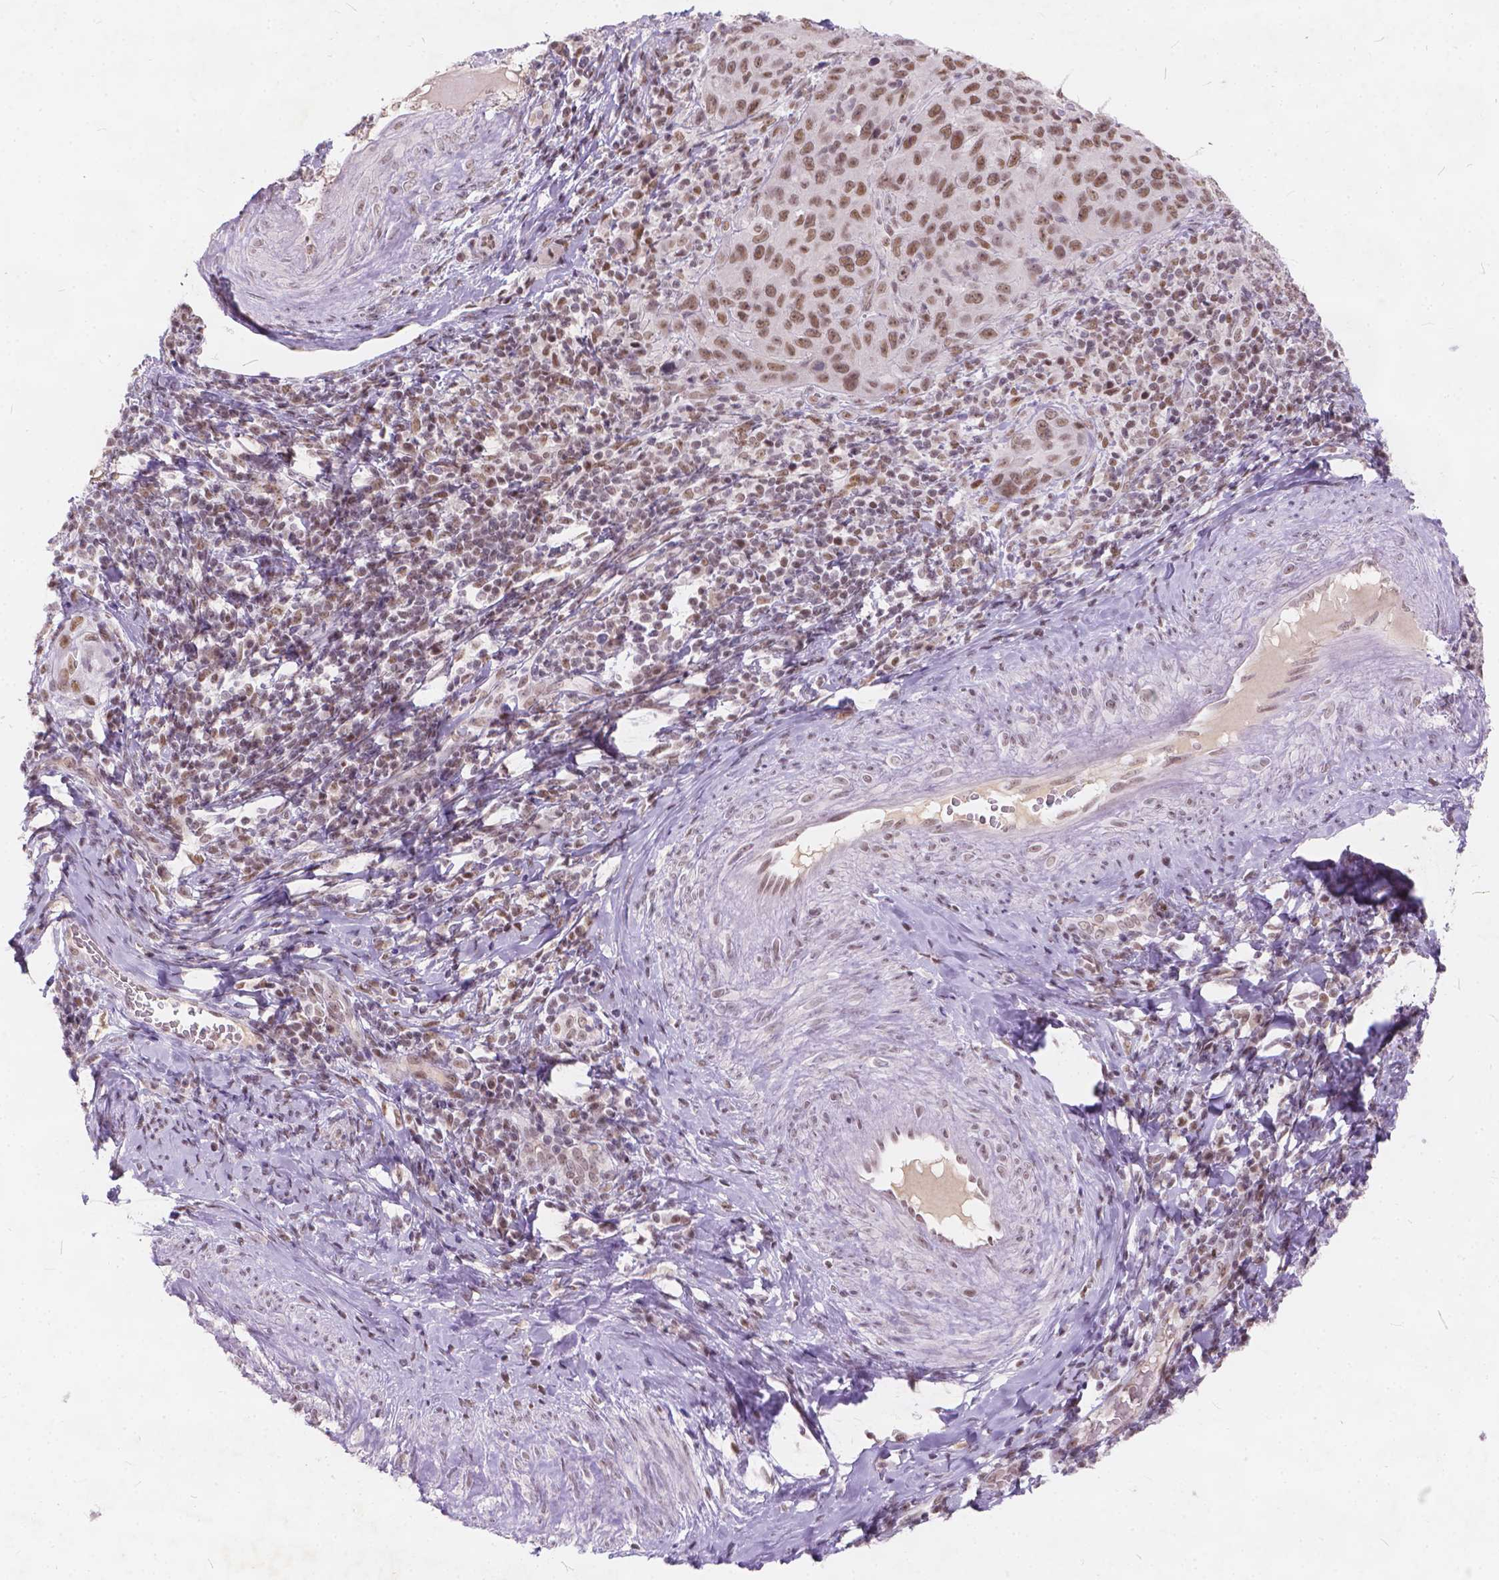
{"staining": {"intensity": "moderate", "quantity": ">75%", "location": "nuclear"}, "tissue": "cervical cancer", "cell_type": "Tumor cells", "image_type": "cancer", "snomed": [{"axis": "morphology", "description": "Normal tissue, NOS"}, {"axis": "morphology", "description": "Squamous cell carcinoma, NOS"}, {"axis": "topography", "description": "Cervix"}], "caption": "Immunohistochemical staining of cervical cancer (squamous cell carcinoma) shows medium levels of moderate nuclear expression in approximately >75% of tumor cells.", "gene": "FAM53A", "patient": {"sex": "female", "age": 51}}